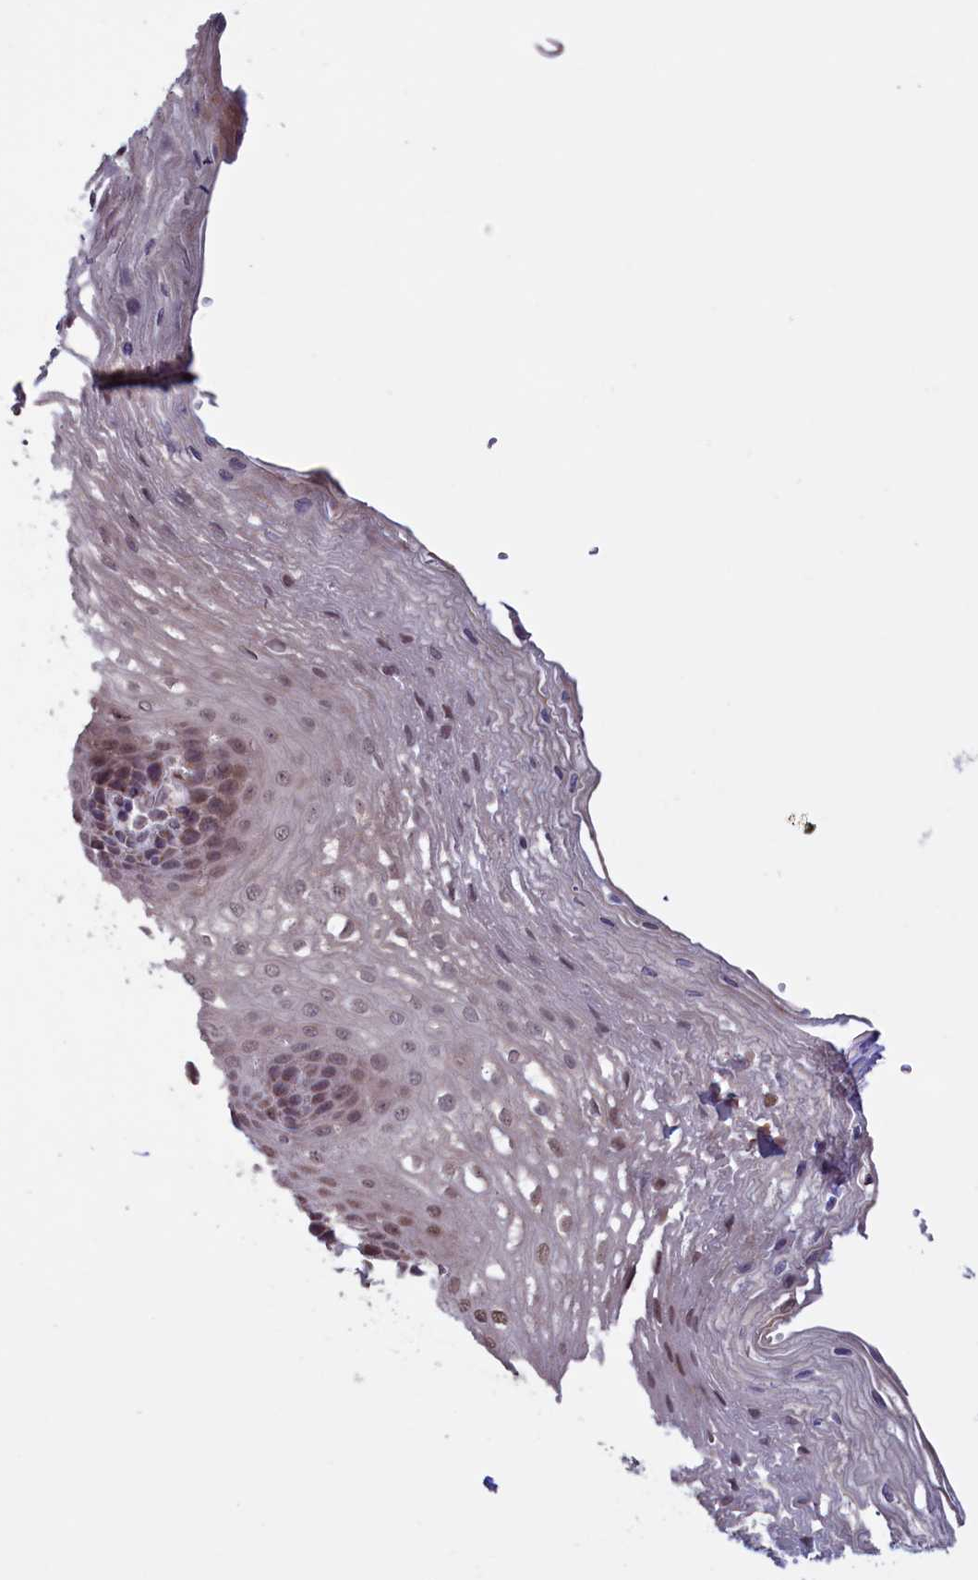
{"staining": {"intensity": "moderate", "quantity": "<25%", "location": "cytoplasmic/membranous,nuclear"}, "tissue": "esophagus", "cell_type": "Squamous epithelial cells", "image_type": "normal", "snomed": [{"axis": "morphology", "description": "Normal tissue, NOS"}, {"axis": "topography", "description": "Esophagus"}], "caption": "A brown stain shows moderate cytoplasmic/membranous,nuclear expression of a protein in squamous epithelial cells of benign human esophagus. The staining is performed using DAB brown chromogen to label protein expression. The nuclei are counter-stained blue using hematoxylin.", "gene": "PARS2", "patient": {"sex": "female", "age": 66}}